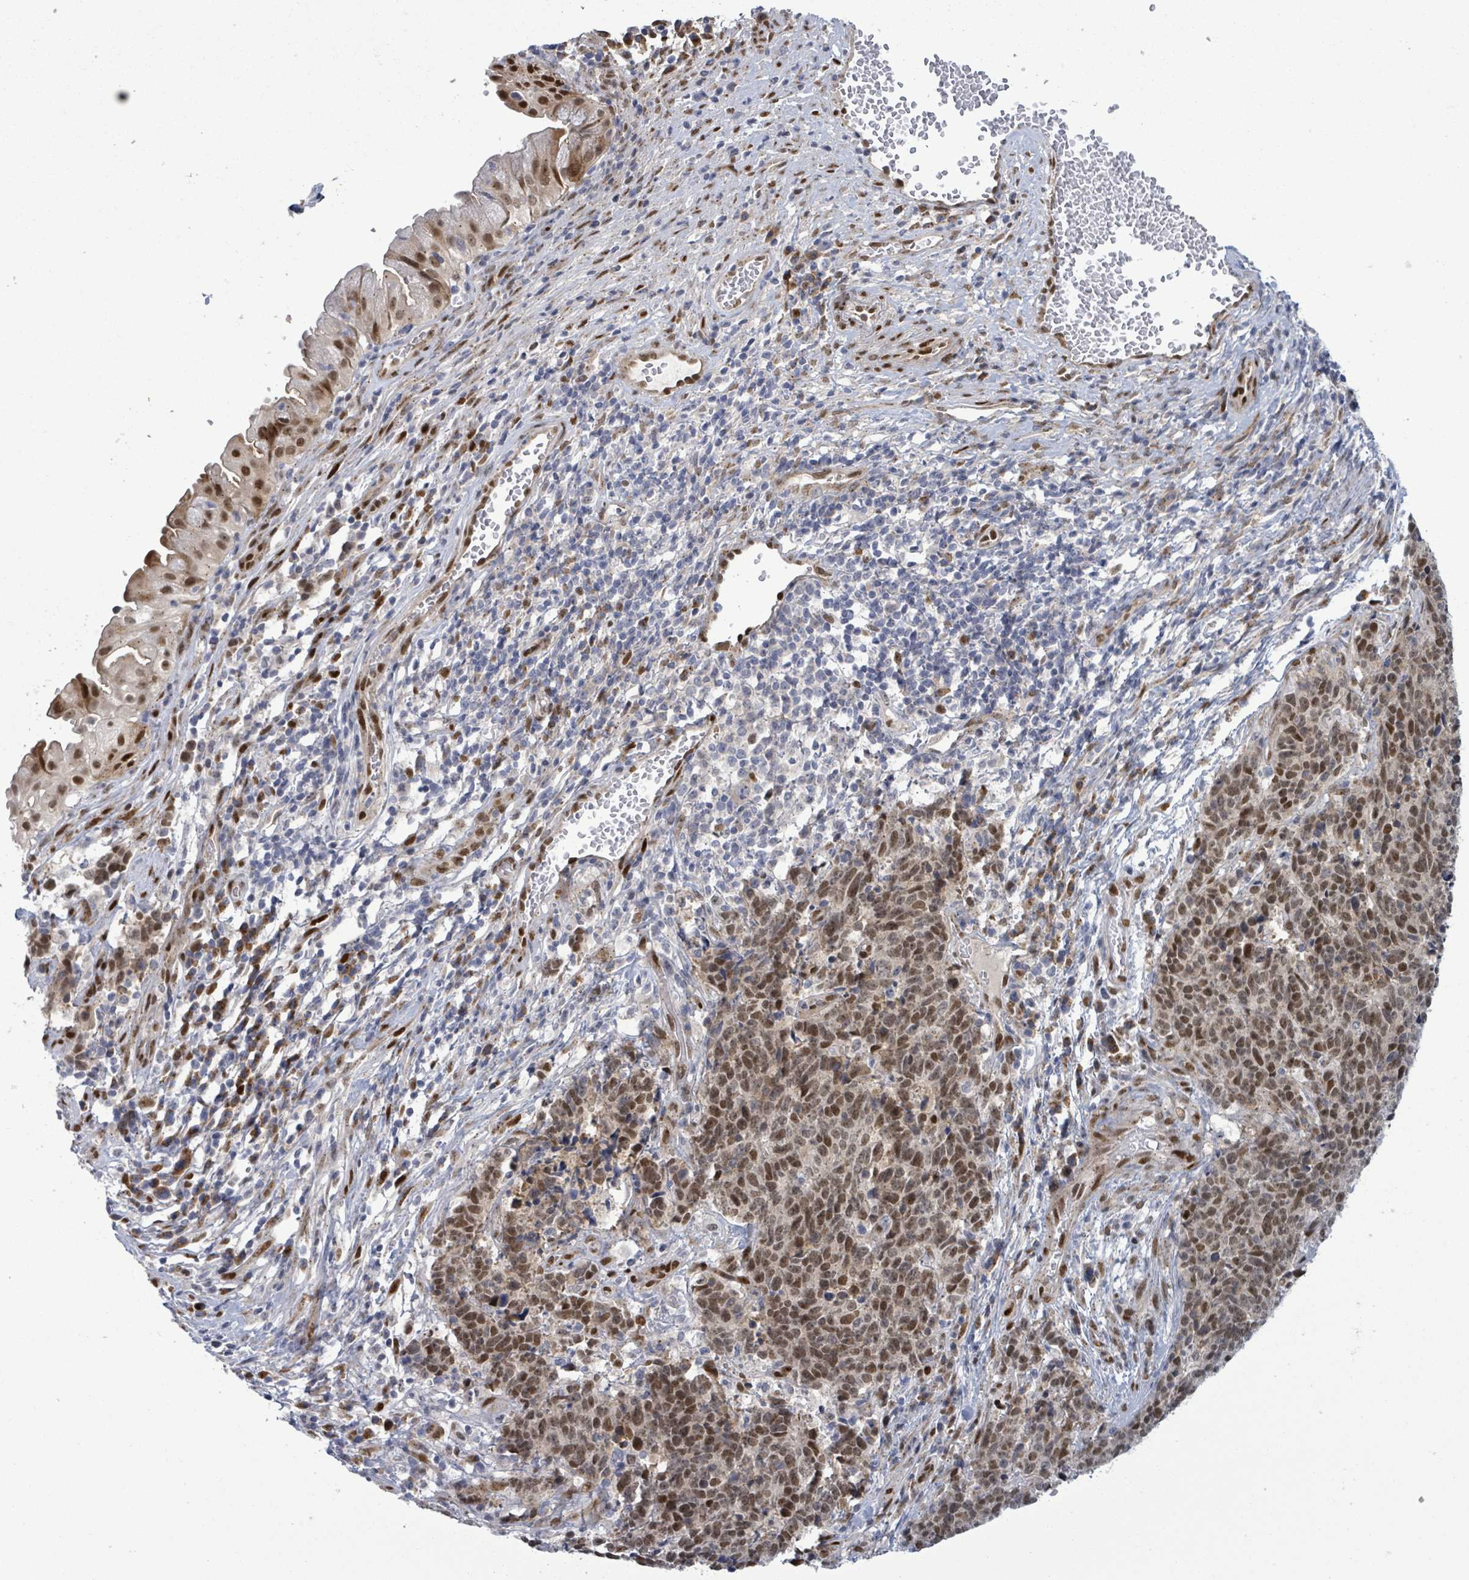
{"staining": {"intensity": "moderate", "quantity": ">75%", "location": "nuclear"}, "tissue": "cervical cancer", "cell_type": "Tumor cells", "image_type": "cancer", "snomed": [{"axis": "morphology", "description": "Squamous cell carcinoma, NOS"}, {"axis": "topography", "description": "Cervix"}], "caption": "Squamous cell carcinoma (cervical) stained with DAB immunohistochemistry displays medium levels of moderate nuclear positivity in about >75% of tumor cells.", "gene": "TUSC1", "patient": {"sex": "female", "age": 29}}